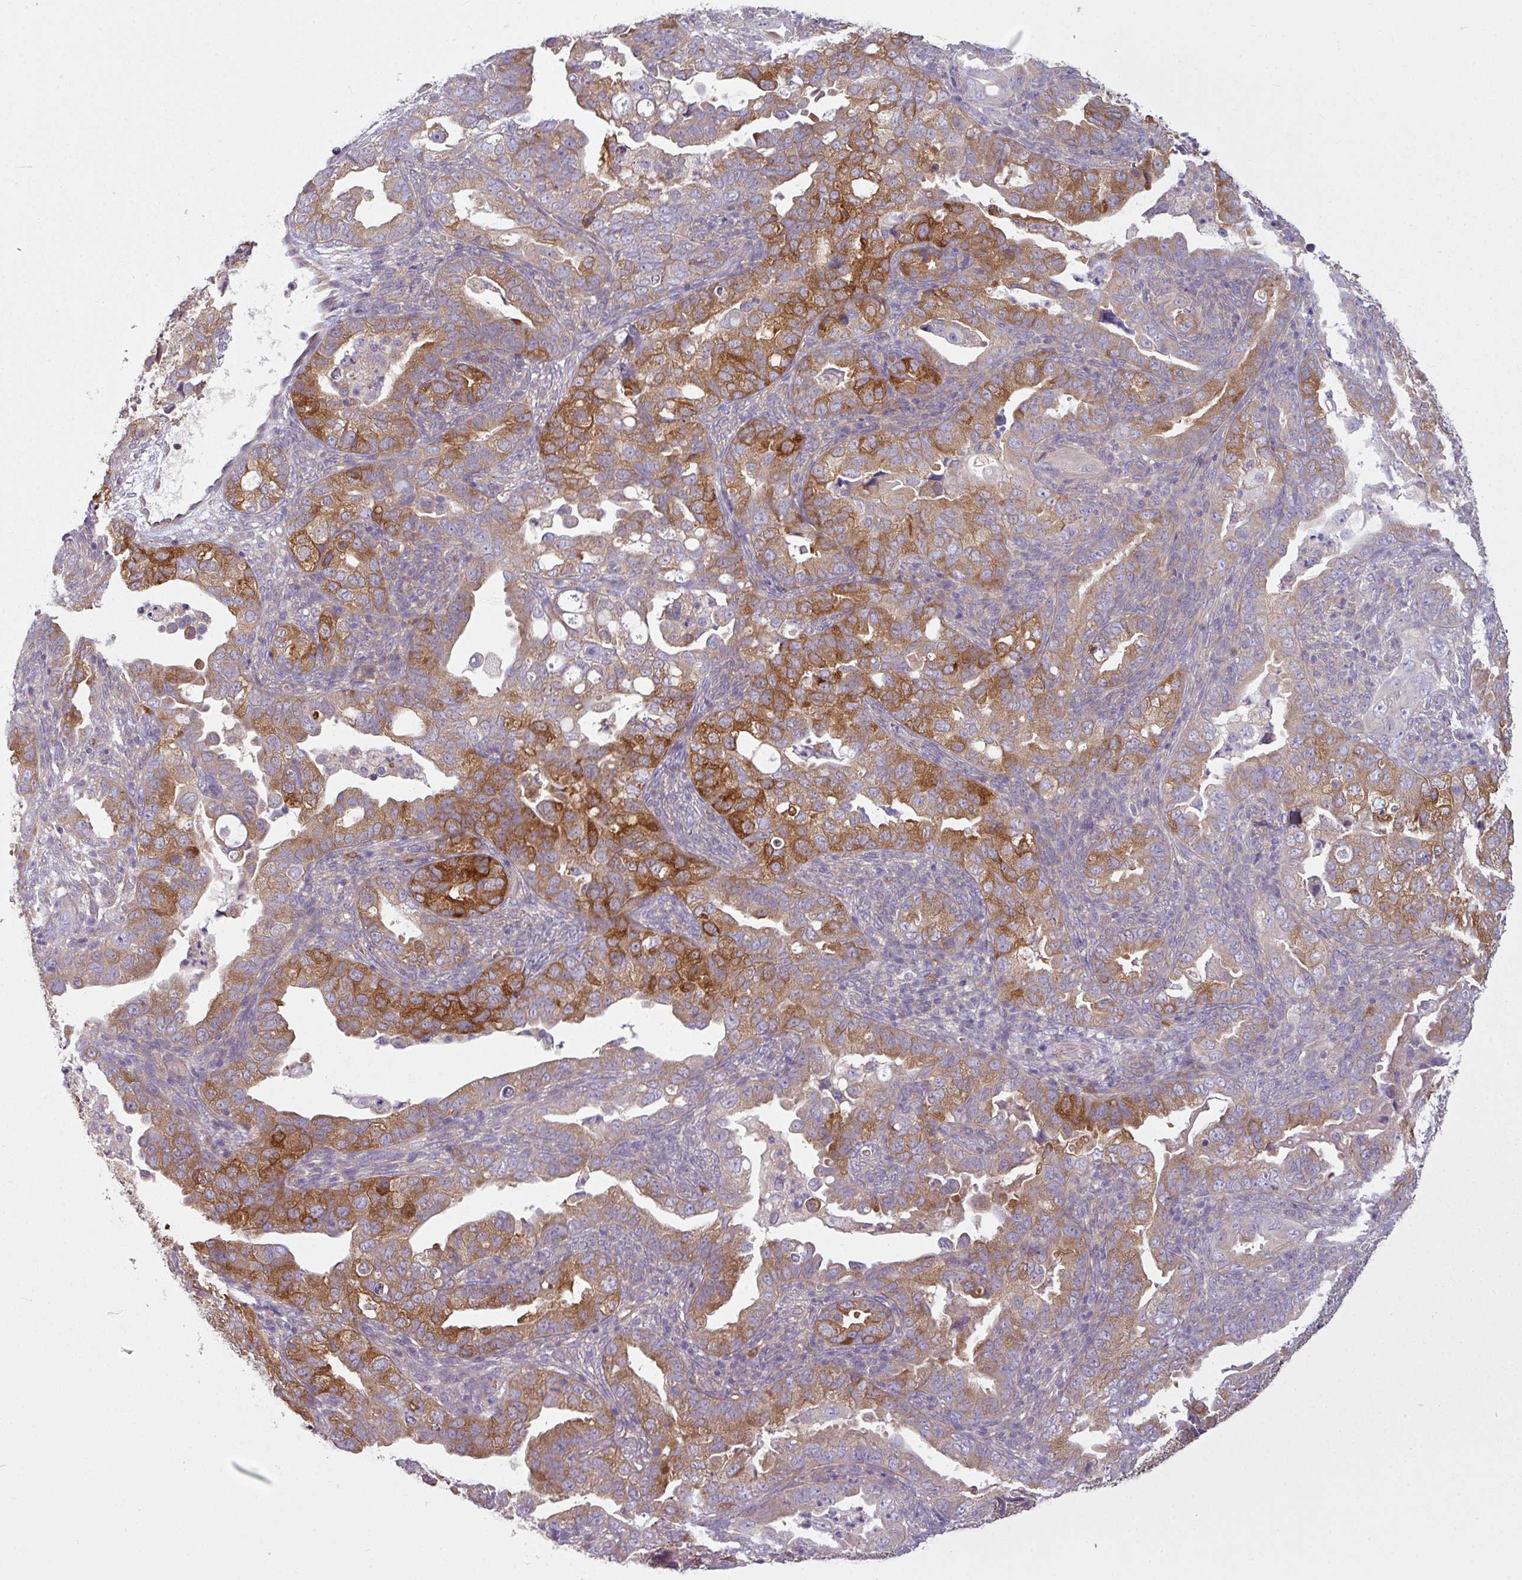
{"staining": {"intensity": "strong", "quantity": "25%-75%", "location": "cytoplasmic/membranous"}, "tissue": "endometrial cancer", "cell_type": "Tumor cells", "image_type": "cancer", "snomed": [{"axis": "morphology", "description": "Adenocarcinoma, NOS"}, {"axis": "topography", "description": "Endometrium"}], "caption": "IHC of human endometrial cancer (adenocarcinoma) reveals high levels of strong cytoplasmic/membranous expression in approximately 25%-75% of tumor cells.", "gene": "CAMK2B", "patient": {"sex": "female", "age": 57}}